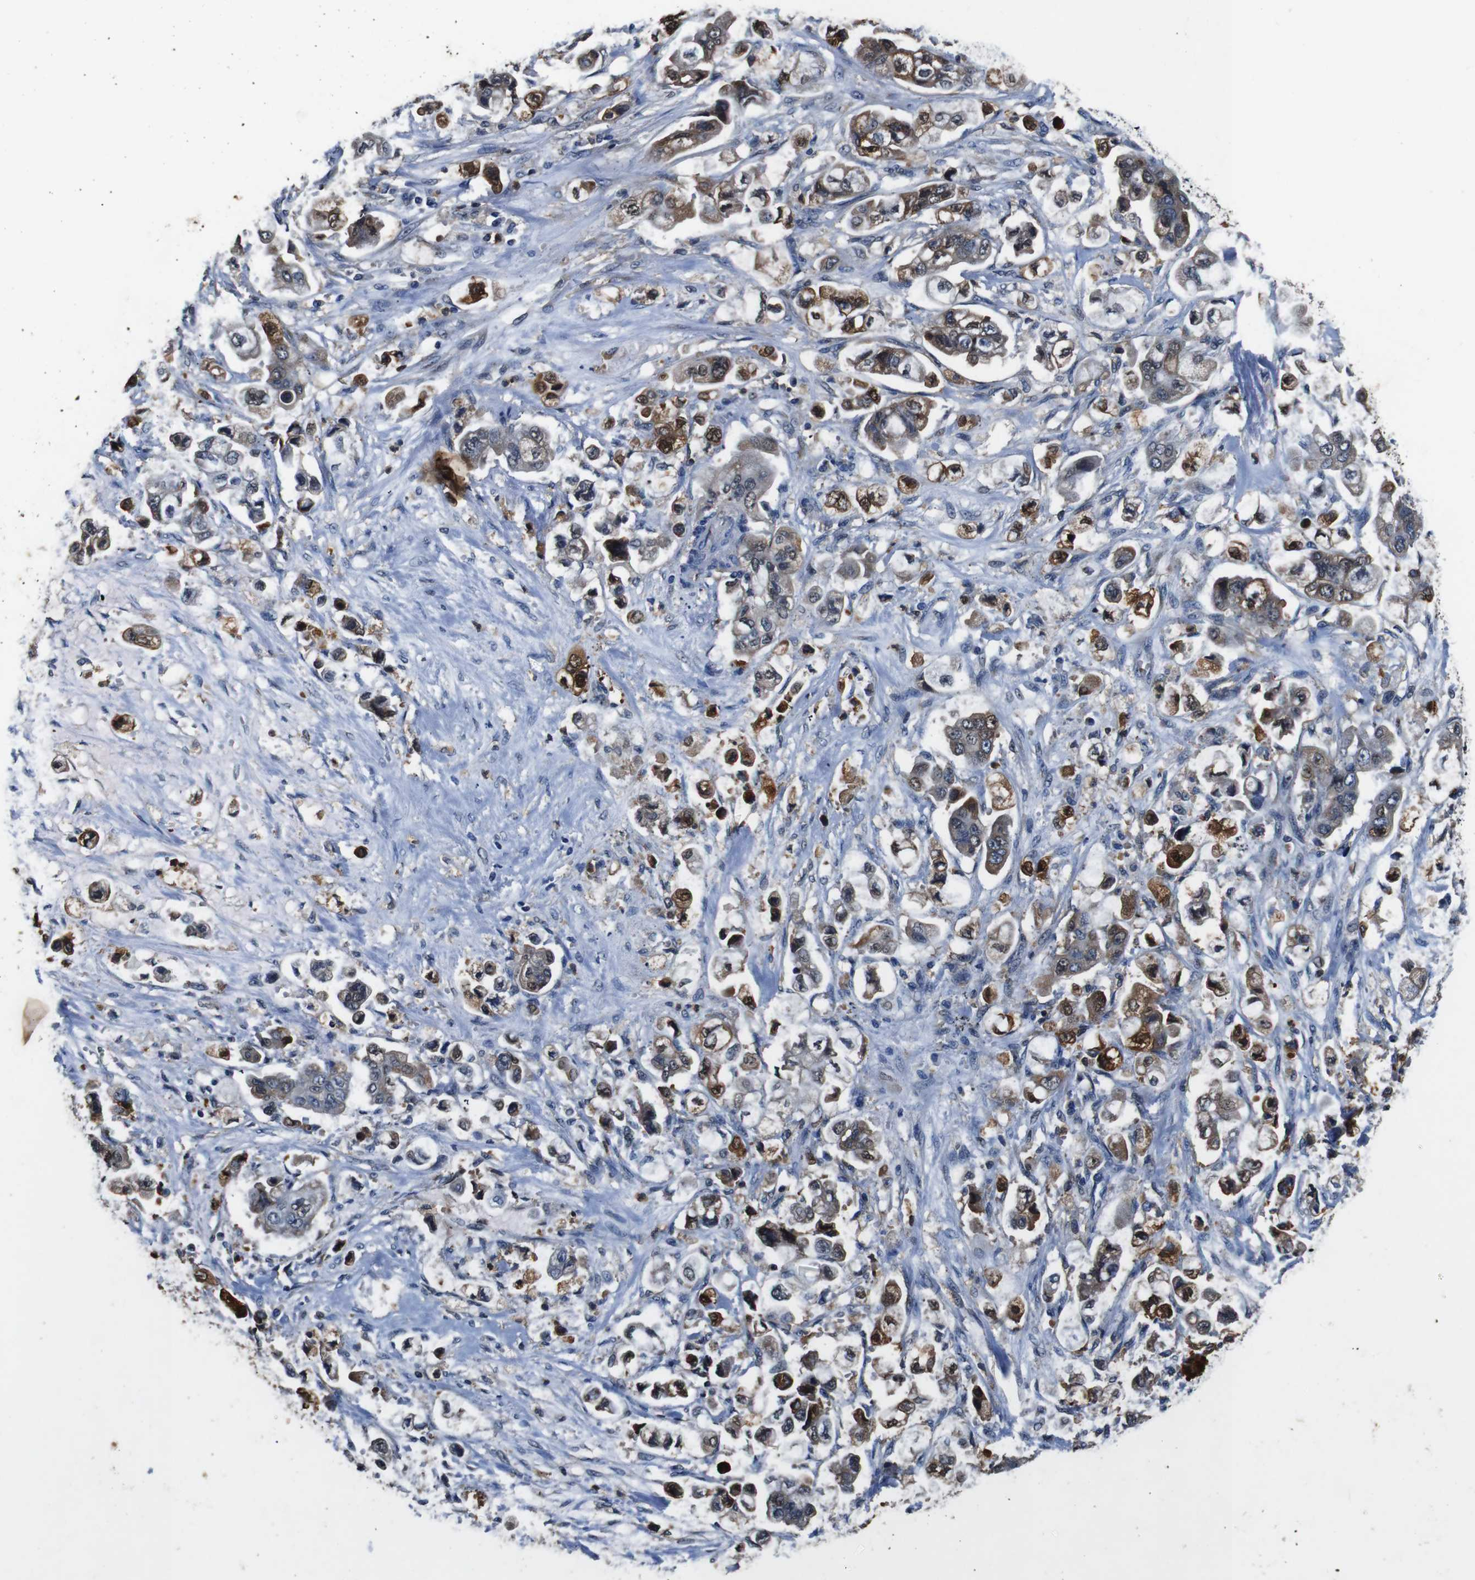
{"staining": {"intensity": "strong", "quantity": "25%-75%", "location": "cytoplasmic/membranous,nuclear"}, "tissue": "stomach cancer", "cell_type": "Tumor cells", "image_type": "cancer", "snomed": [{"axis": "morphology", "description": "Adenocarcinoma, NOS"}, {"axis": "topography", "description": "Stomach"}], "caption": "Protein staining by IHC displays strong cytoplasmic/membranous and nuclear positivity in about 25%-75% of tumor cells in adenocarcinoma (stomach).", "gene": "ANXA1", "patient": {"sex": "male", "age": 62}}